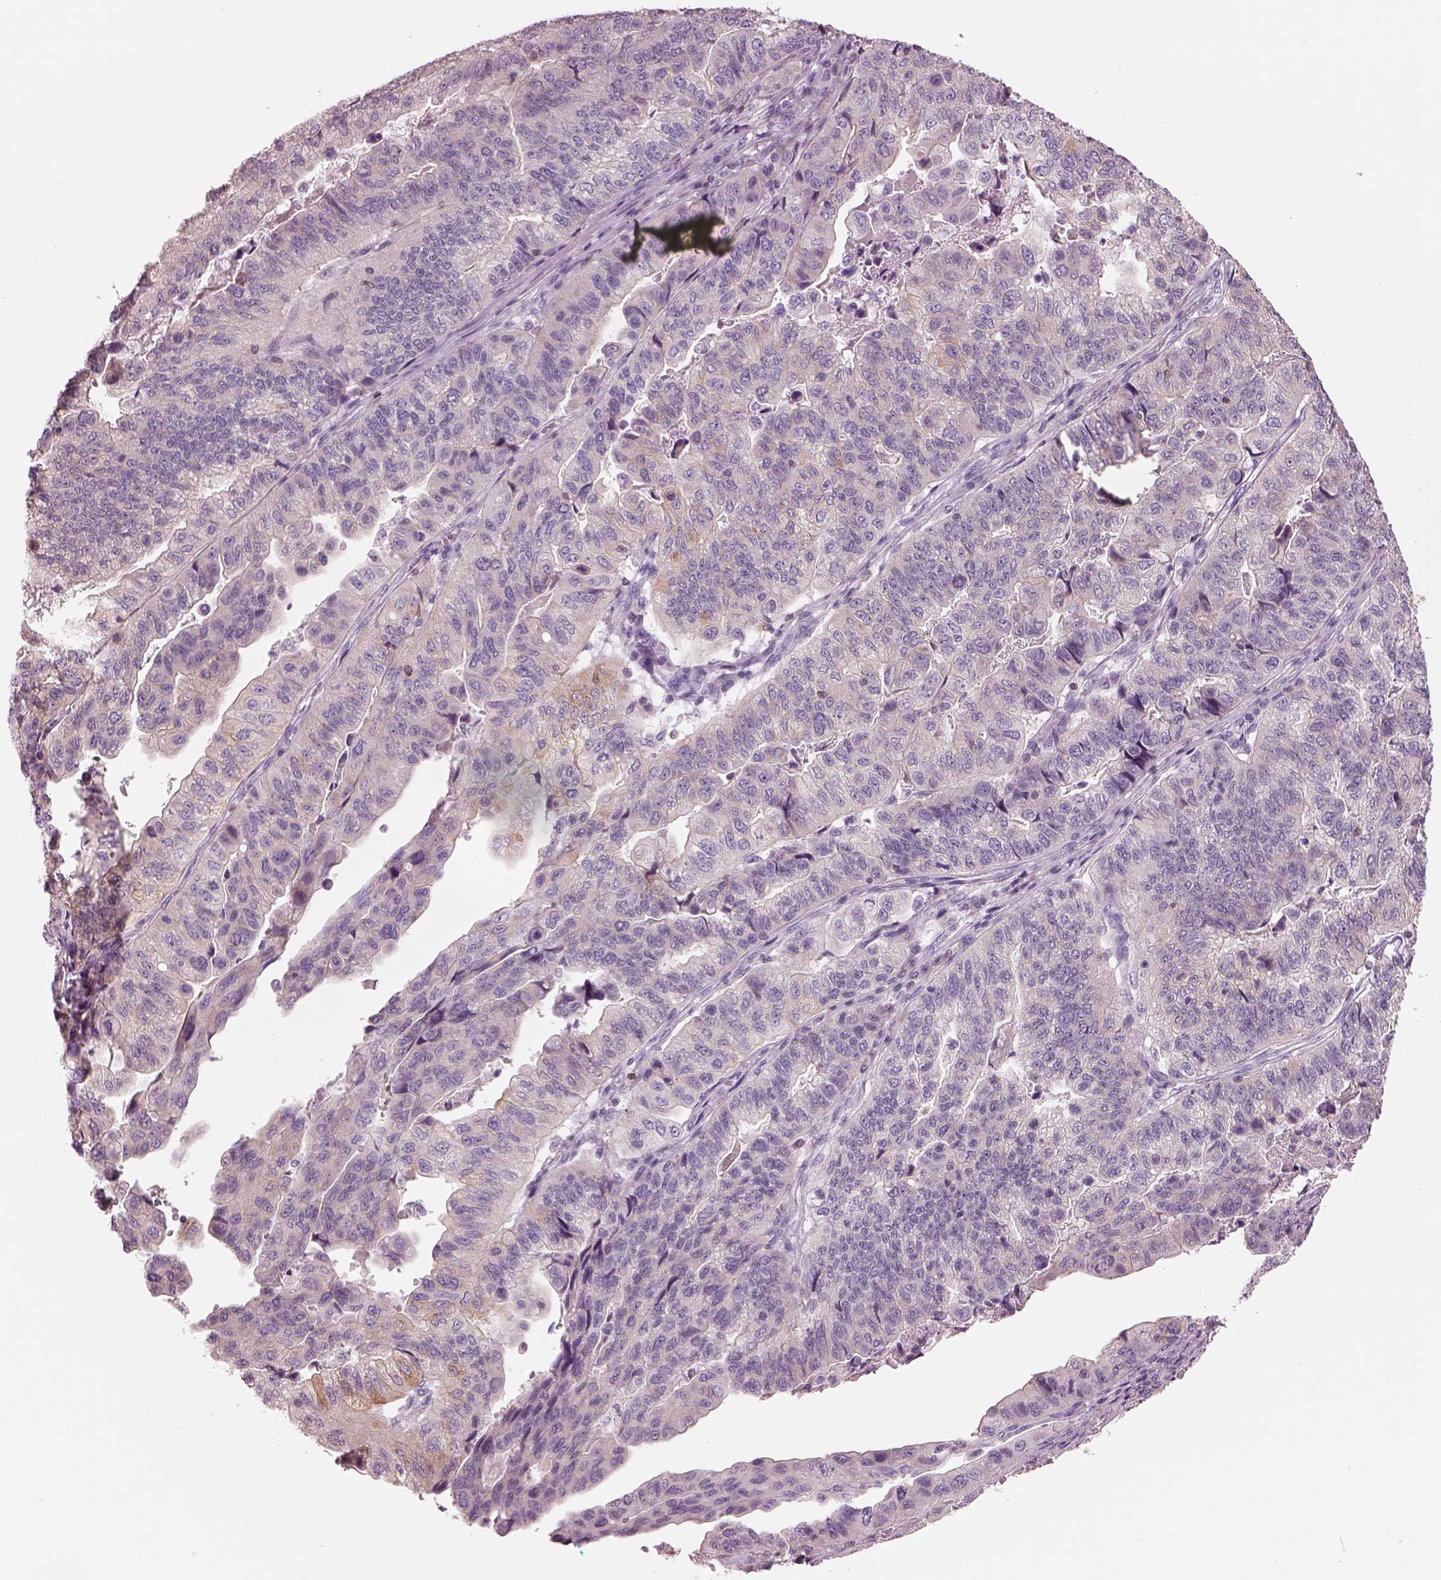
{"staining": {"intensity": "negative", "quantity": "none", "location": "none"}, "tissue": "stomach cancer", "cell_type": "Tumor cells", "image_type": "cancer", "snomed": [{"axis": "morphology", "description": "Adenocarcinoma, NOS"}, {"axis": "topography", "description": "Stomach, upper"}], "caption": "There is no significant expression in tumor cells of adenocarcinoma (stomach).", "gene": "SLC27A2", "patient": {"sex": "female", "age": 67}}